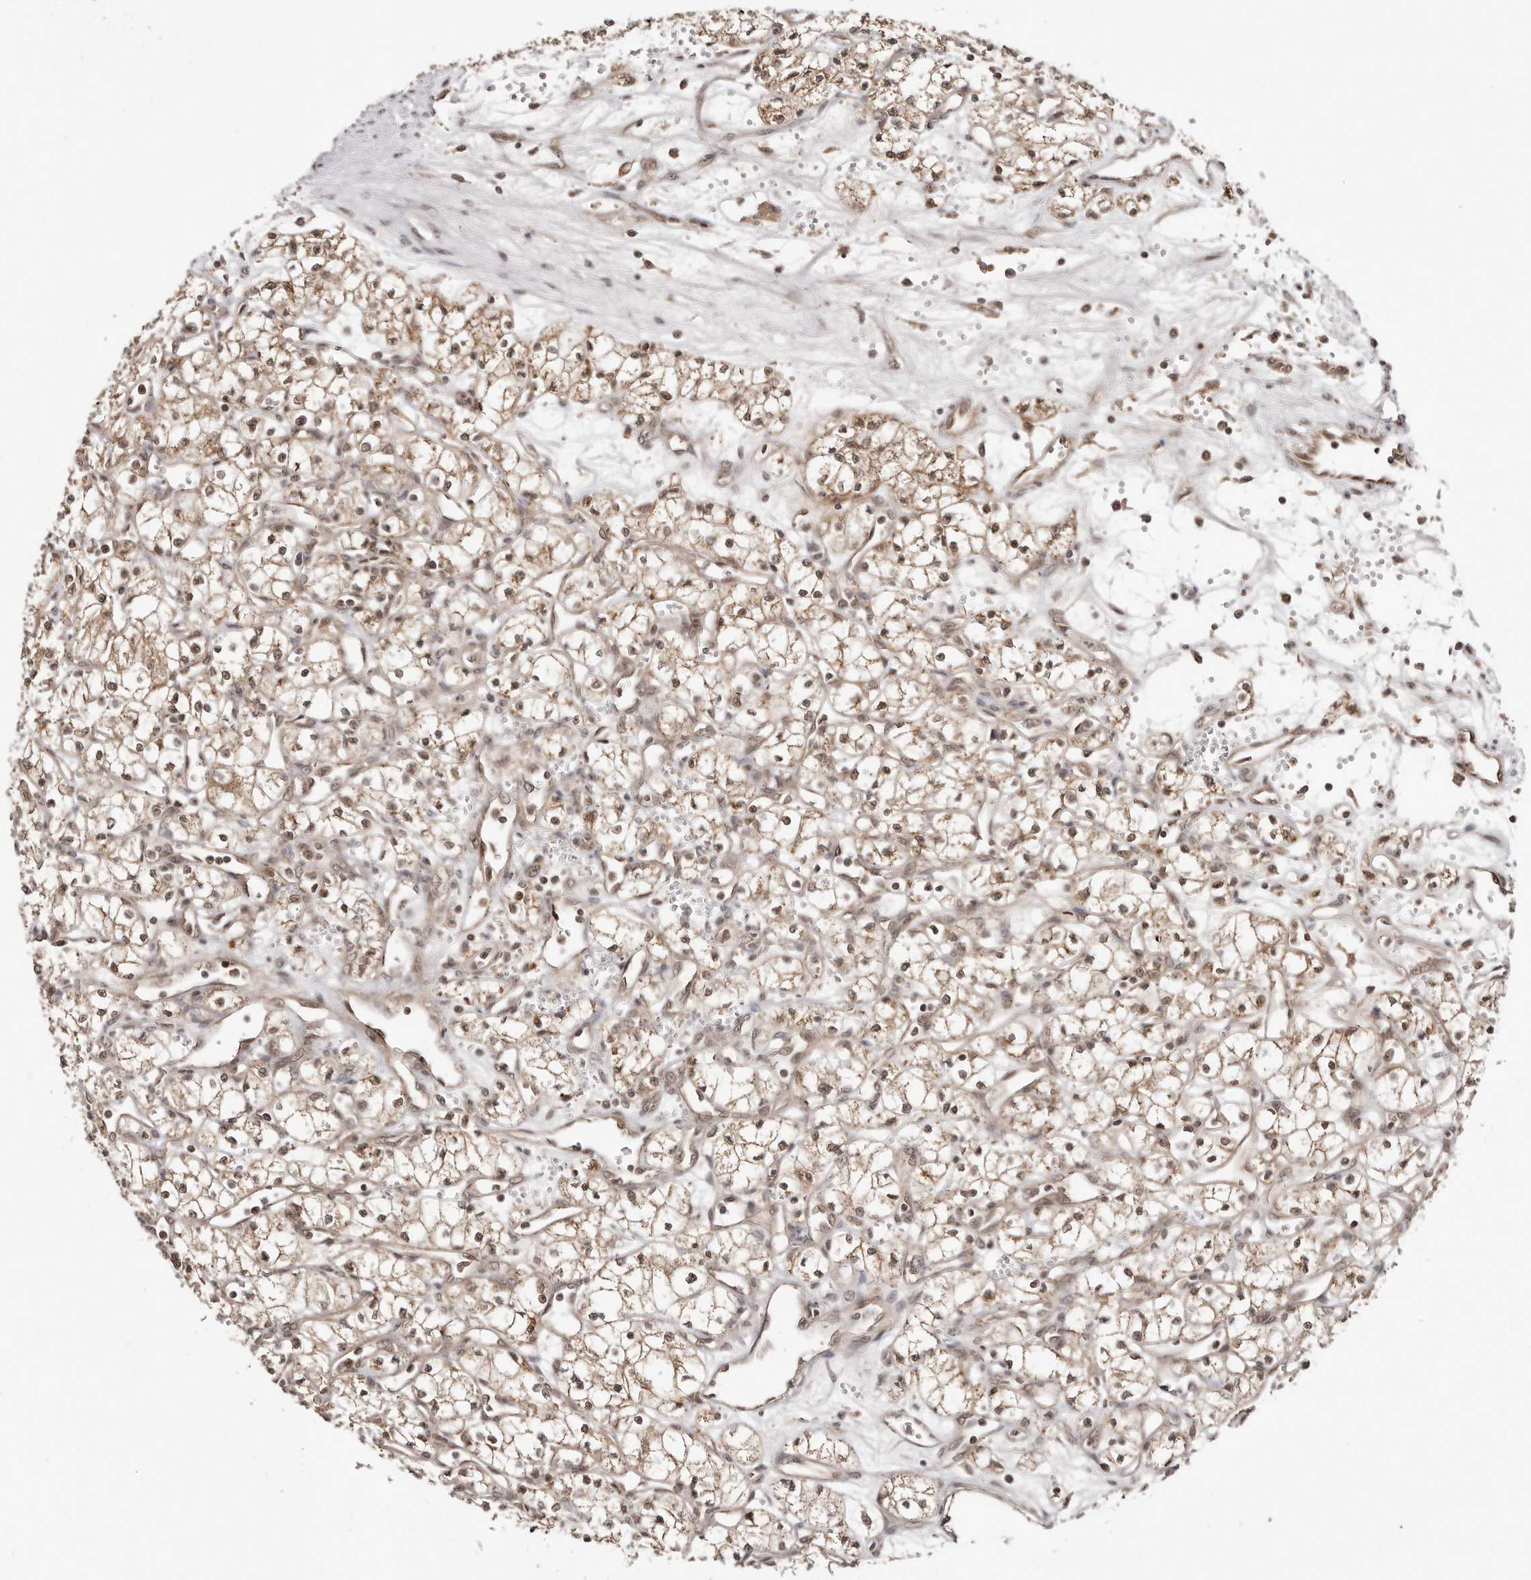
{"staining": {"intensity": "moderate", "quantity": ">75%", "location": "cytoplasmic/membranous,nuclear"}, "tissue": "renal cancer", "cell_type": "Tumor cells", "image_type": "cancer", "snomed": [{"axis": "morphology", "description": "Adenocarcinoma, NOS"}, {"axis": "topography", "description": "Kidney"}], "caption": "Renal cancer (adenocarcinoma) was stained to show a protein in brown. There is medium levels of moderate cytoplasmic/membranous and nuclear staining in approximately >75% of tumor cells. (Stains: DAB in brown, nuclei in blue, Microscopy: brightfield microscopy at high magnification).", "gene": "MED8", "patient": {"sex": "male", "age": 59}}